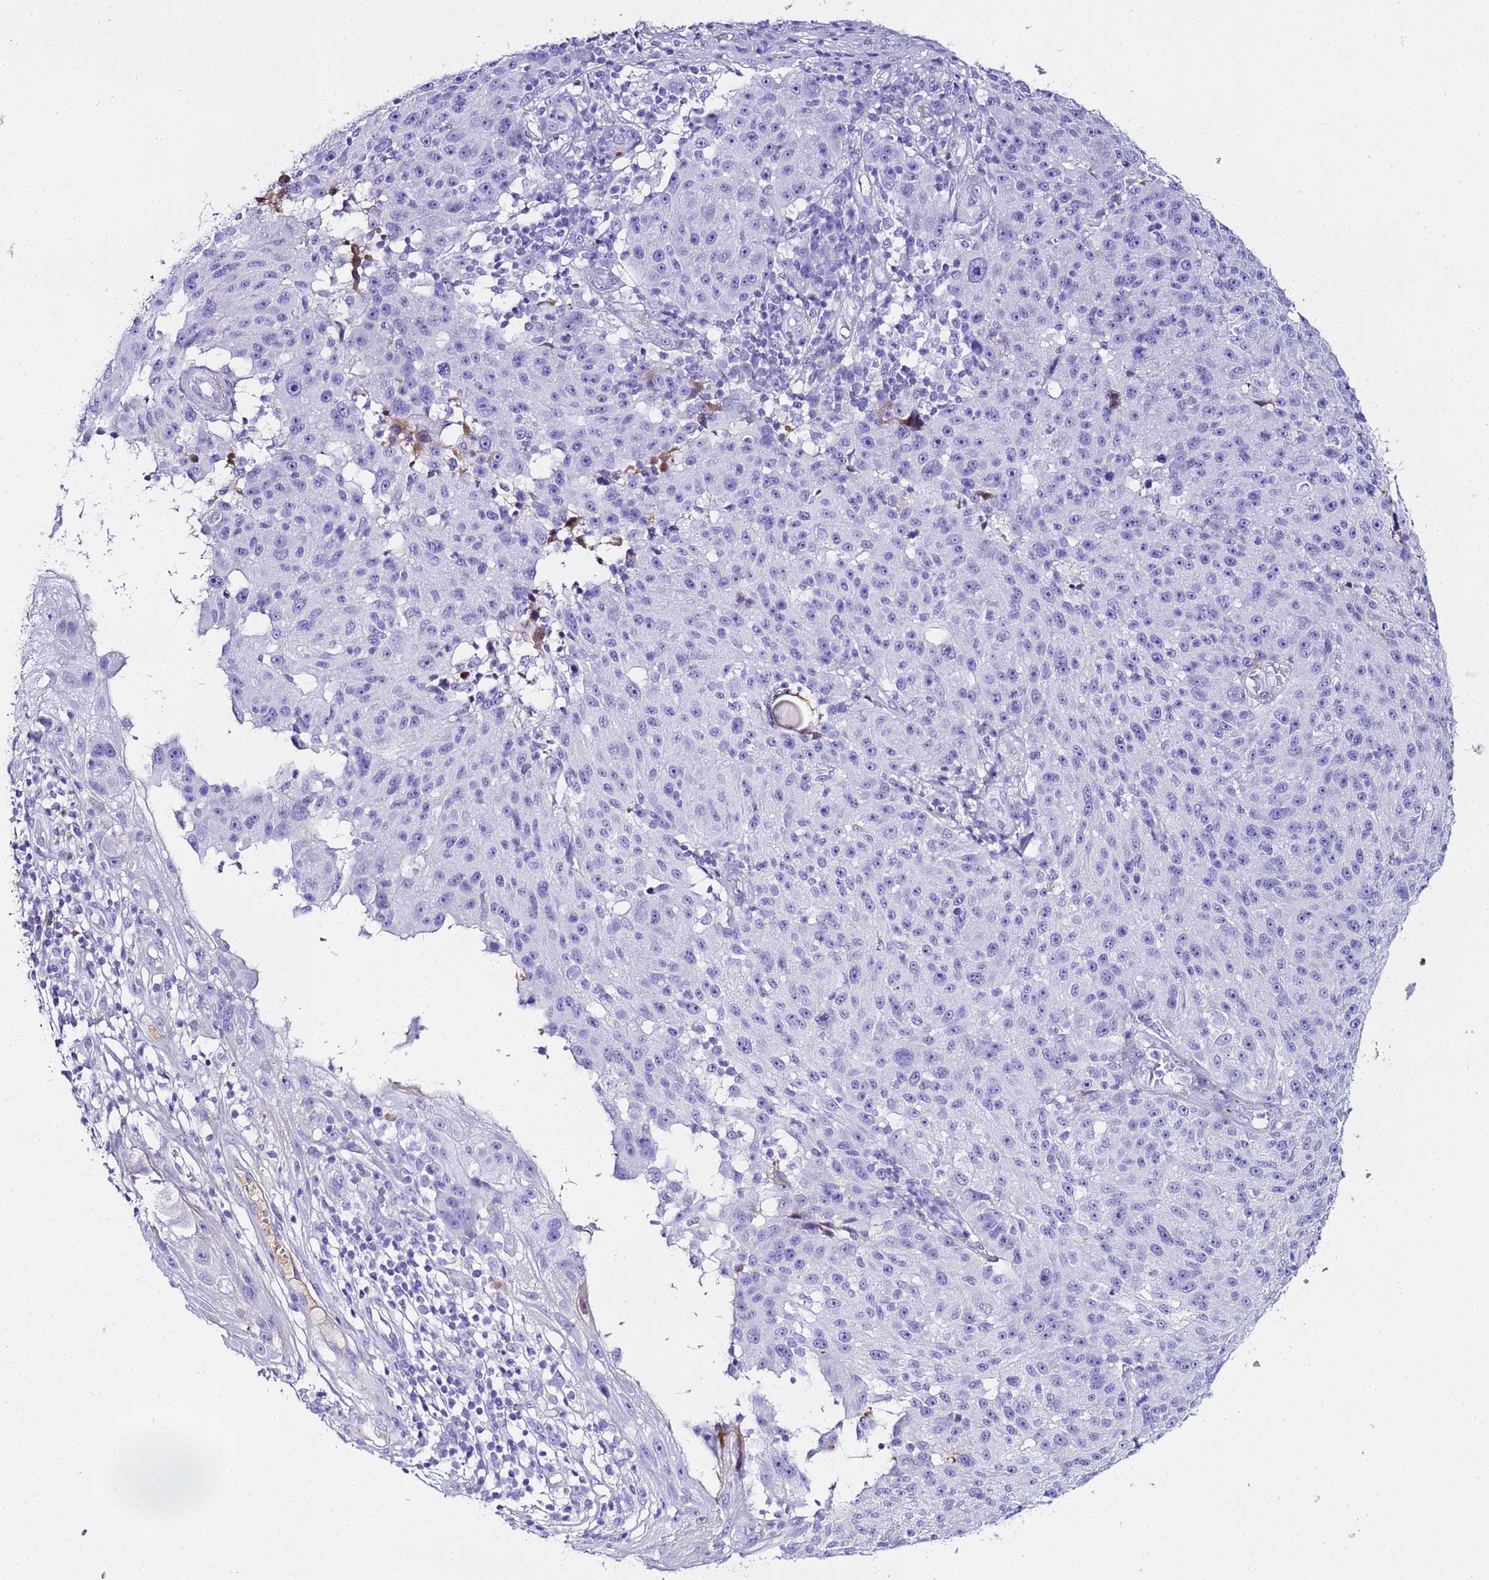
{"staining": {"intensity": "negative", "quantity": "none", "location": "none"}, "tissue": "melanoma", "cell_type": "Tumor cells", "image_type": "cancer", "snomed": [{"axis": "morphology", "description": "Malignant melanoma, NOS"}, {"axis": "topography", "description": "Skin"}], "caption": "High magnification brightfield microscopy of malignant melanoma stained with DAB (3,3'-diaminobenzidine) (brown) and counterstained with hematoxylin (blue): tumor cells show no significant expression.", "gene": "CFHR2", "patient": {"sex": "male", "age": 53}}